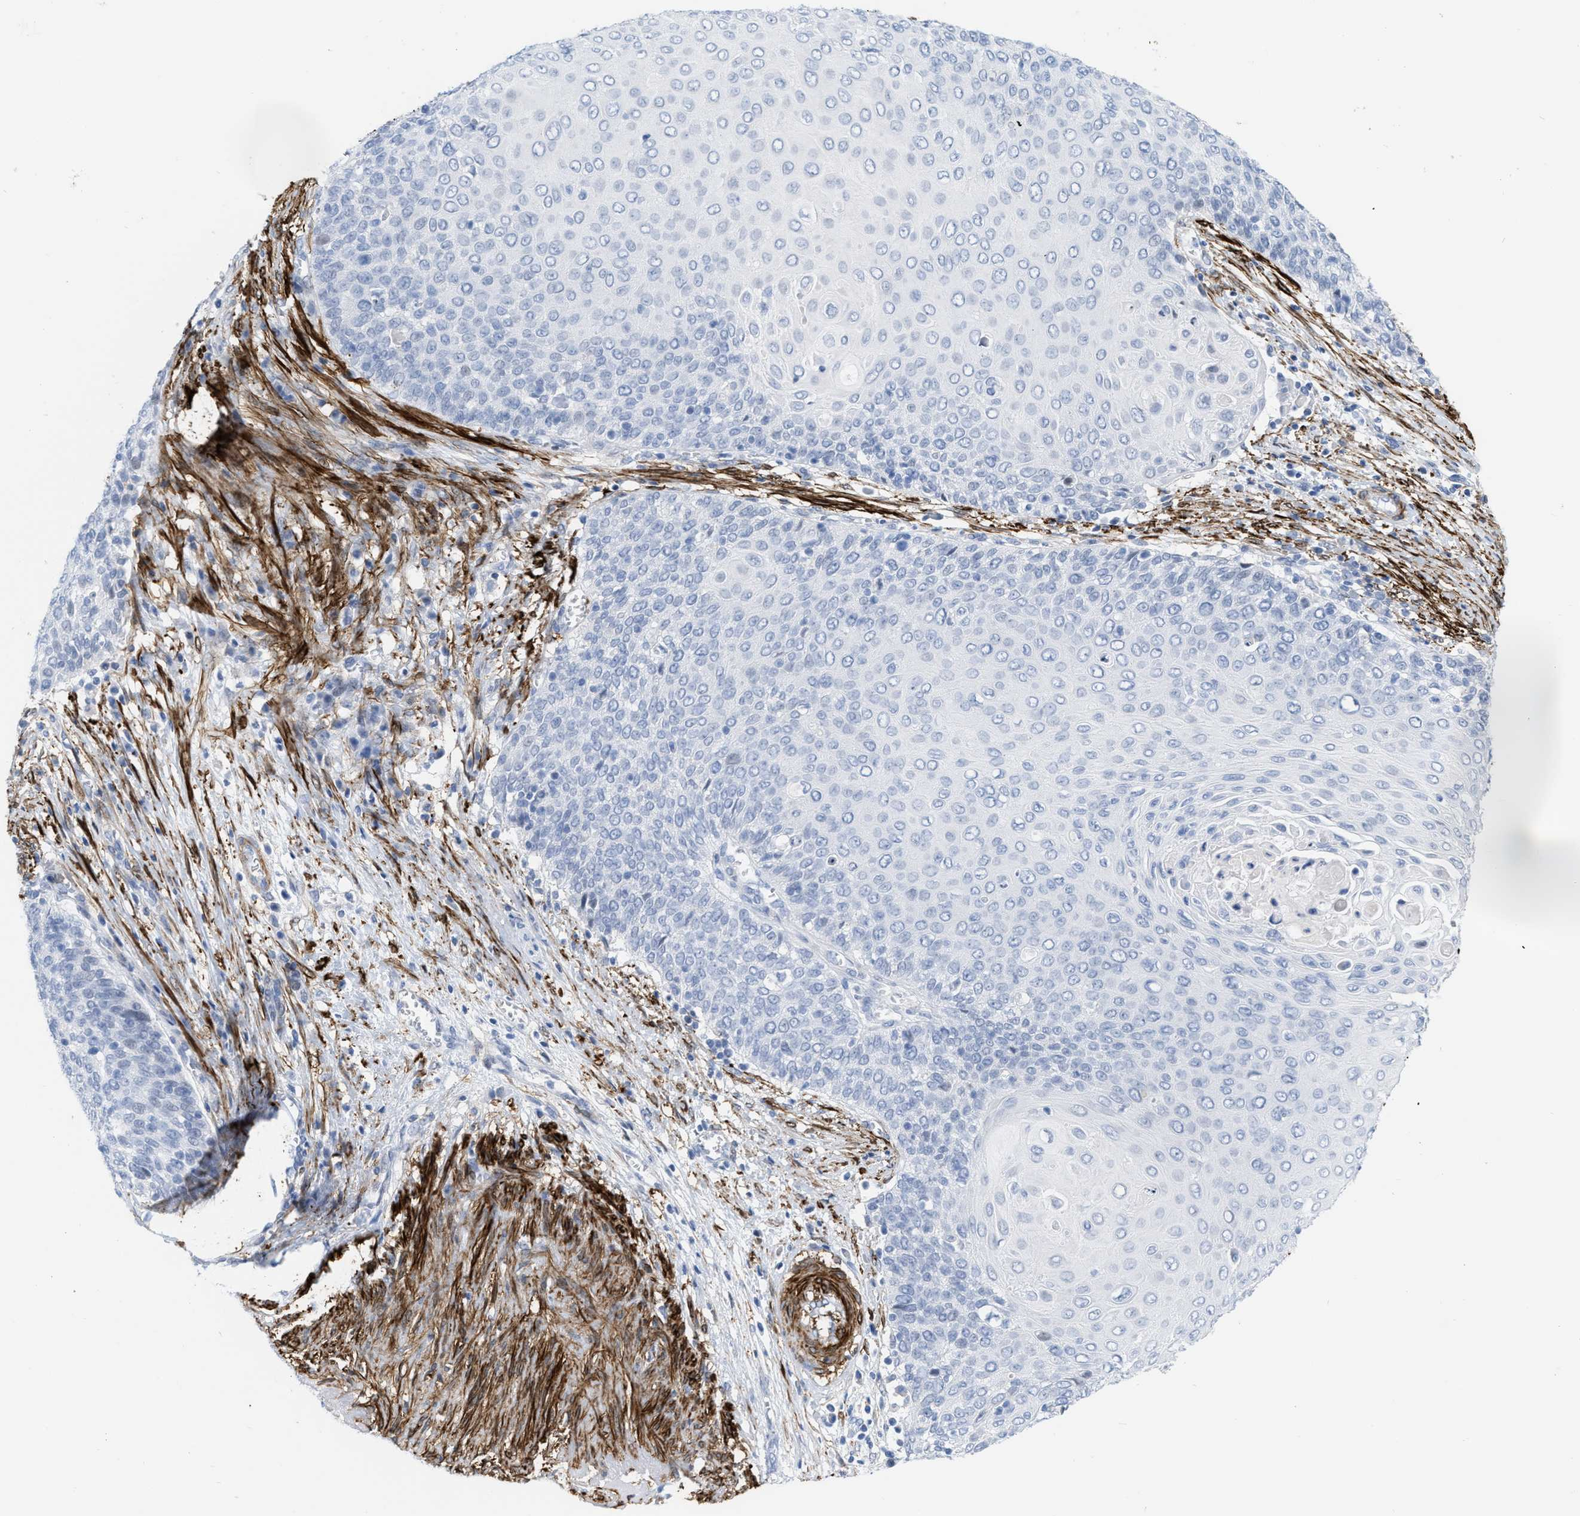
{"staining": {"intensity": "negative", "quantity": "none", "location": "none"}, "tissue": "cervical cancer", "cell_type": "Tumor cells", "image_type": "cancer", "snomed": [{"axis": "morphology", "description": "Squamous cell carcinoma, NOS"}, {"axis": "topography", "description": "Cervix"}], "caption": "This is an immunohistochemistry histopathology image of cervical cancer. There is no expression in tumor cells.", "gene": "TAGLN", "patient": {"sex": "female", "age": 39}}